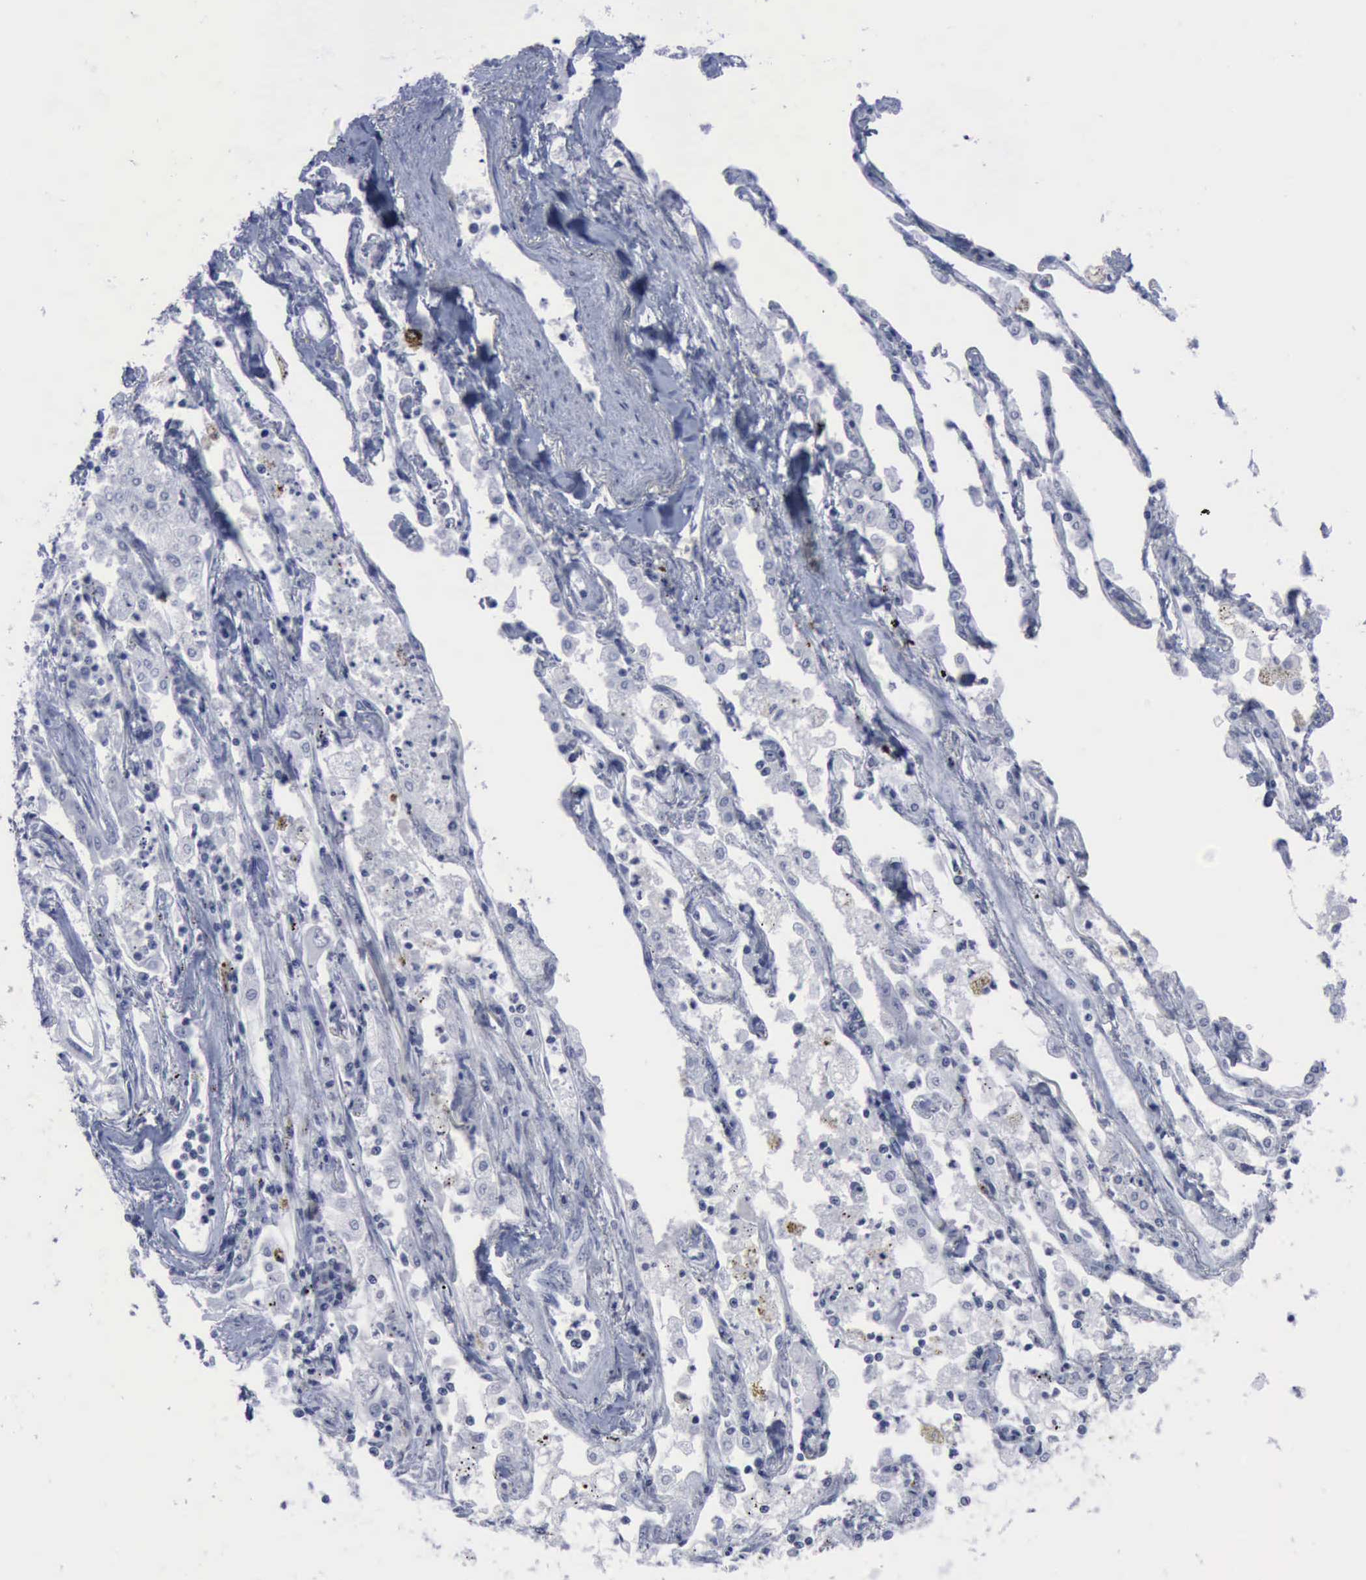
{"staining": {"intensity": "negative", "quantity": "none", "location": "none"}, "tissue": "lung cancer", "cell_type": "Tumor cells", "image_type": "cancer", "snomed": [{"axis": "morphology", "description": "Squamous cell carcinoma, NOS"}, {"axis": "topography", "description": "Lung"}], "caption": "Tumor cells are negative for brown protein staining in squamous cell carcinoma (lung).", "gene": "NGFR", "patient": {"sex": "male", "age": 75}}